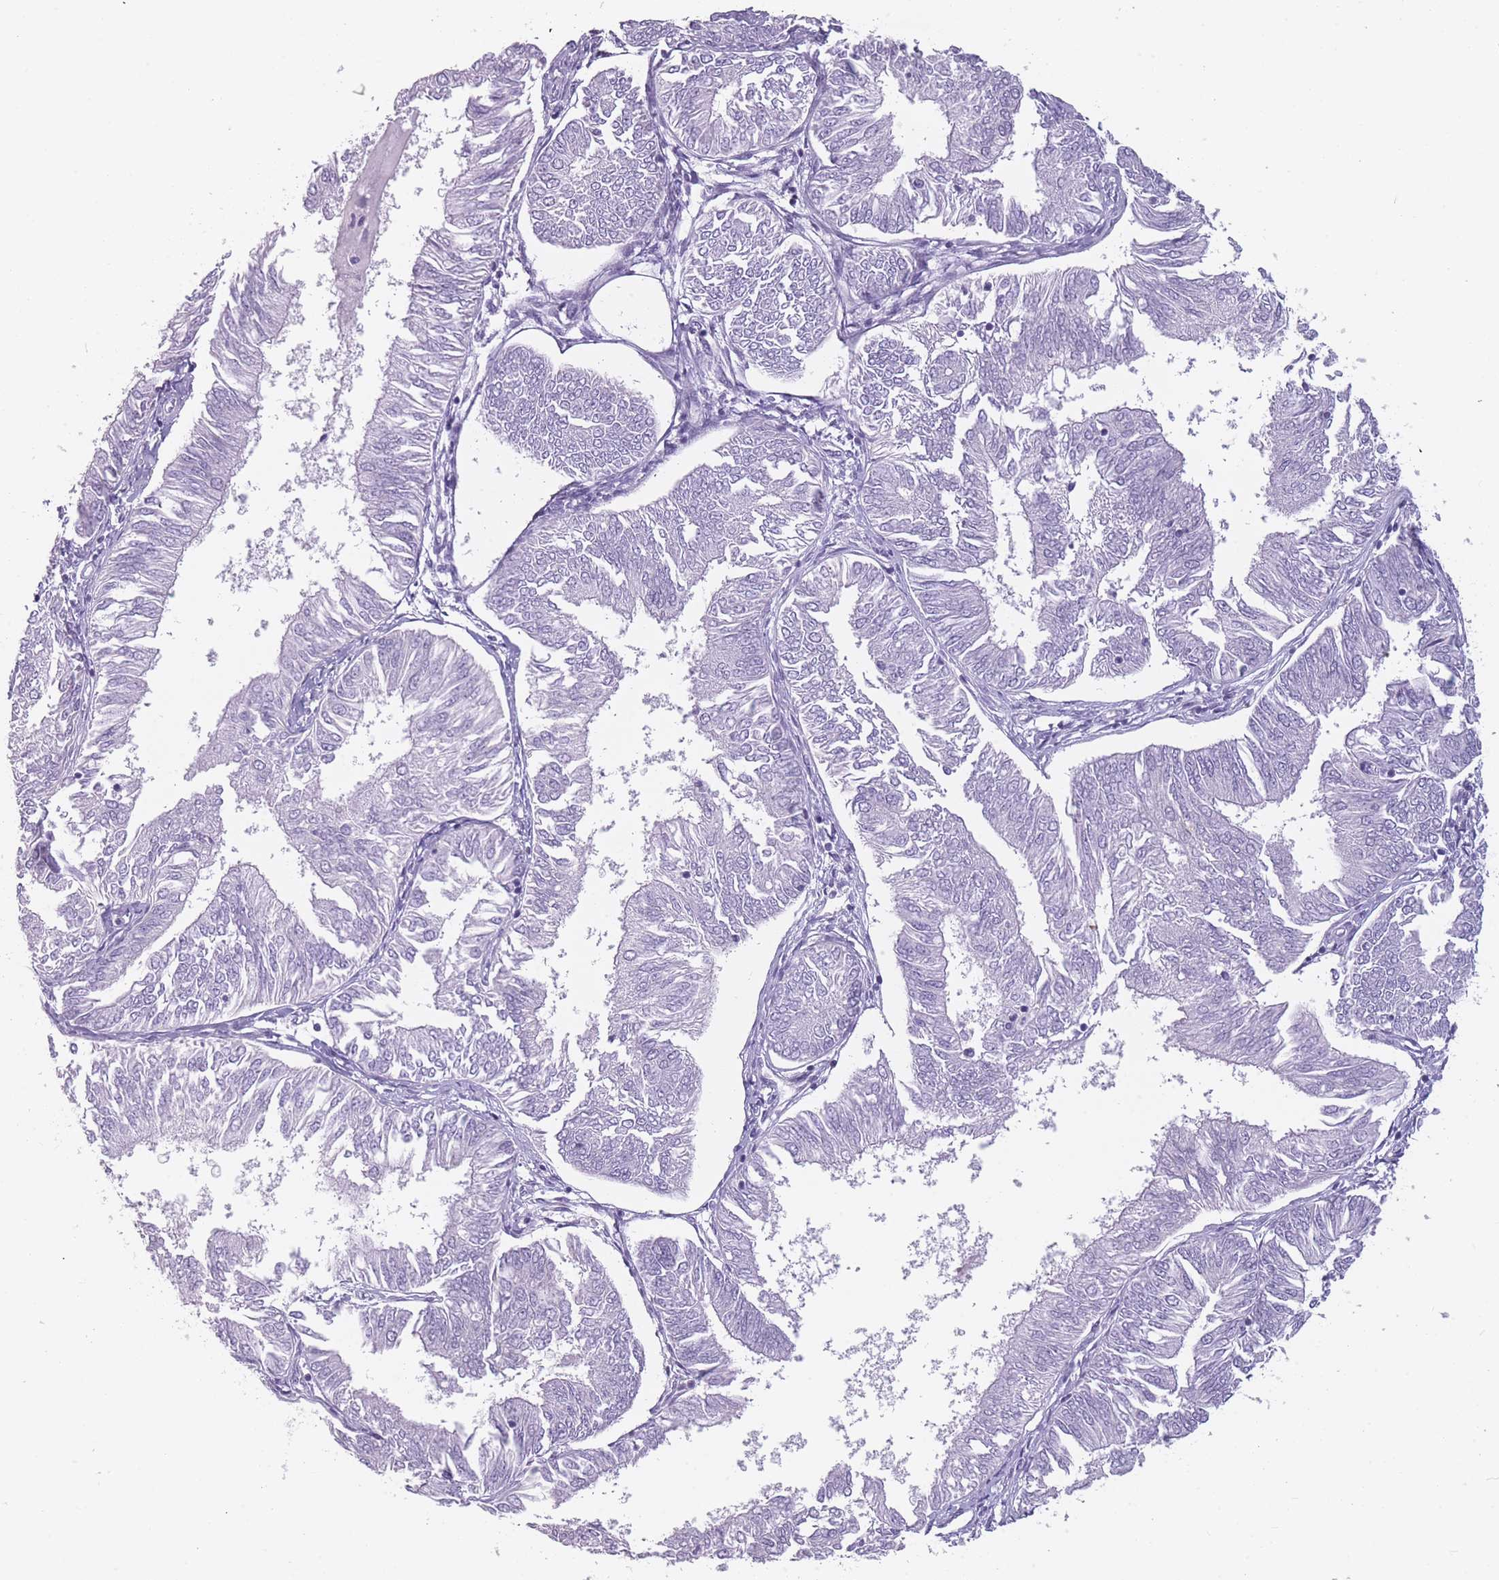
{"staining": {"intensity": "negative", "quantity": "none", "location": "none"}, "tissue": "endometrial cancer", "cell_type": "Tumor cells", "image_type": "cancer", "snomed": [{"axis": "morphology", "description": "Adenocarcinoma, NOS"}, {"axis": "topography", "description": "Endometrium"}], "caption": "Immunohistochemistry of human adenocarcinoma (endometrial) displays no expression in tumor cells.", "gene": "PPFIA3", "patient": {"sex": "female", "age": 58}}